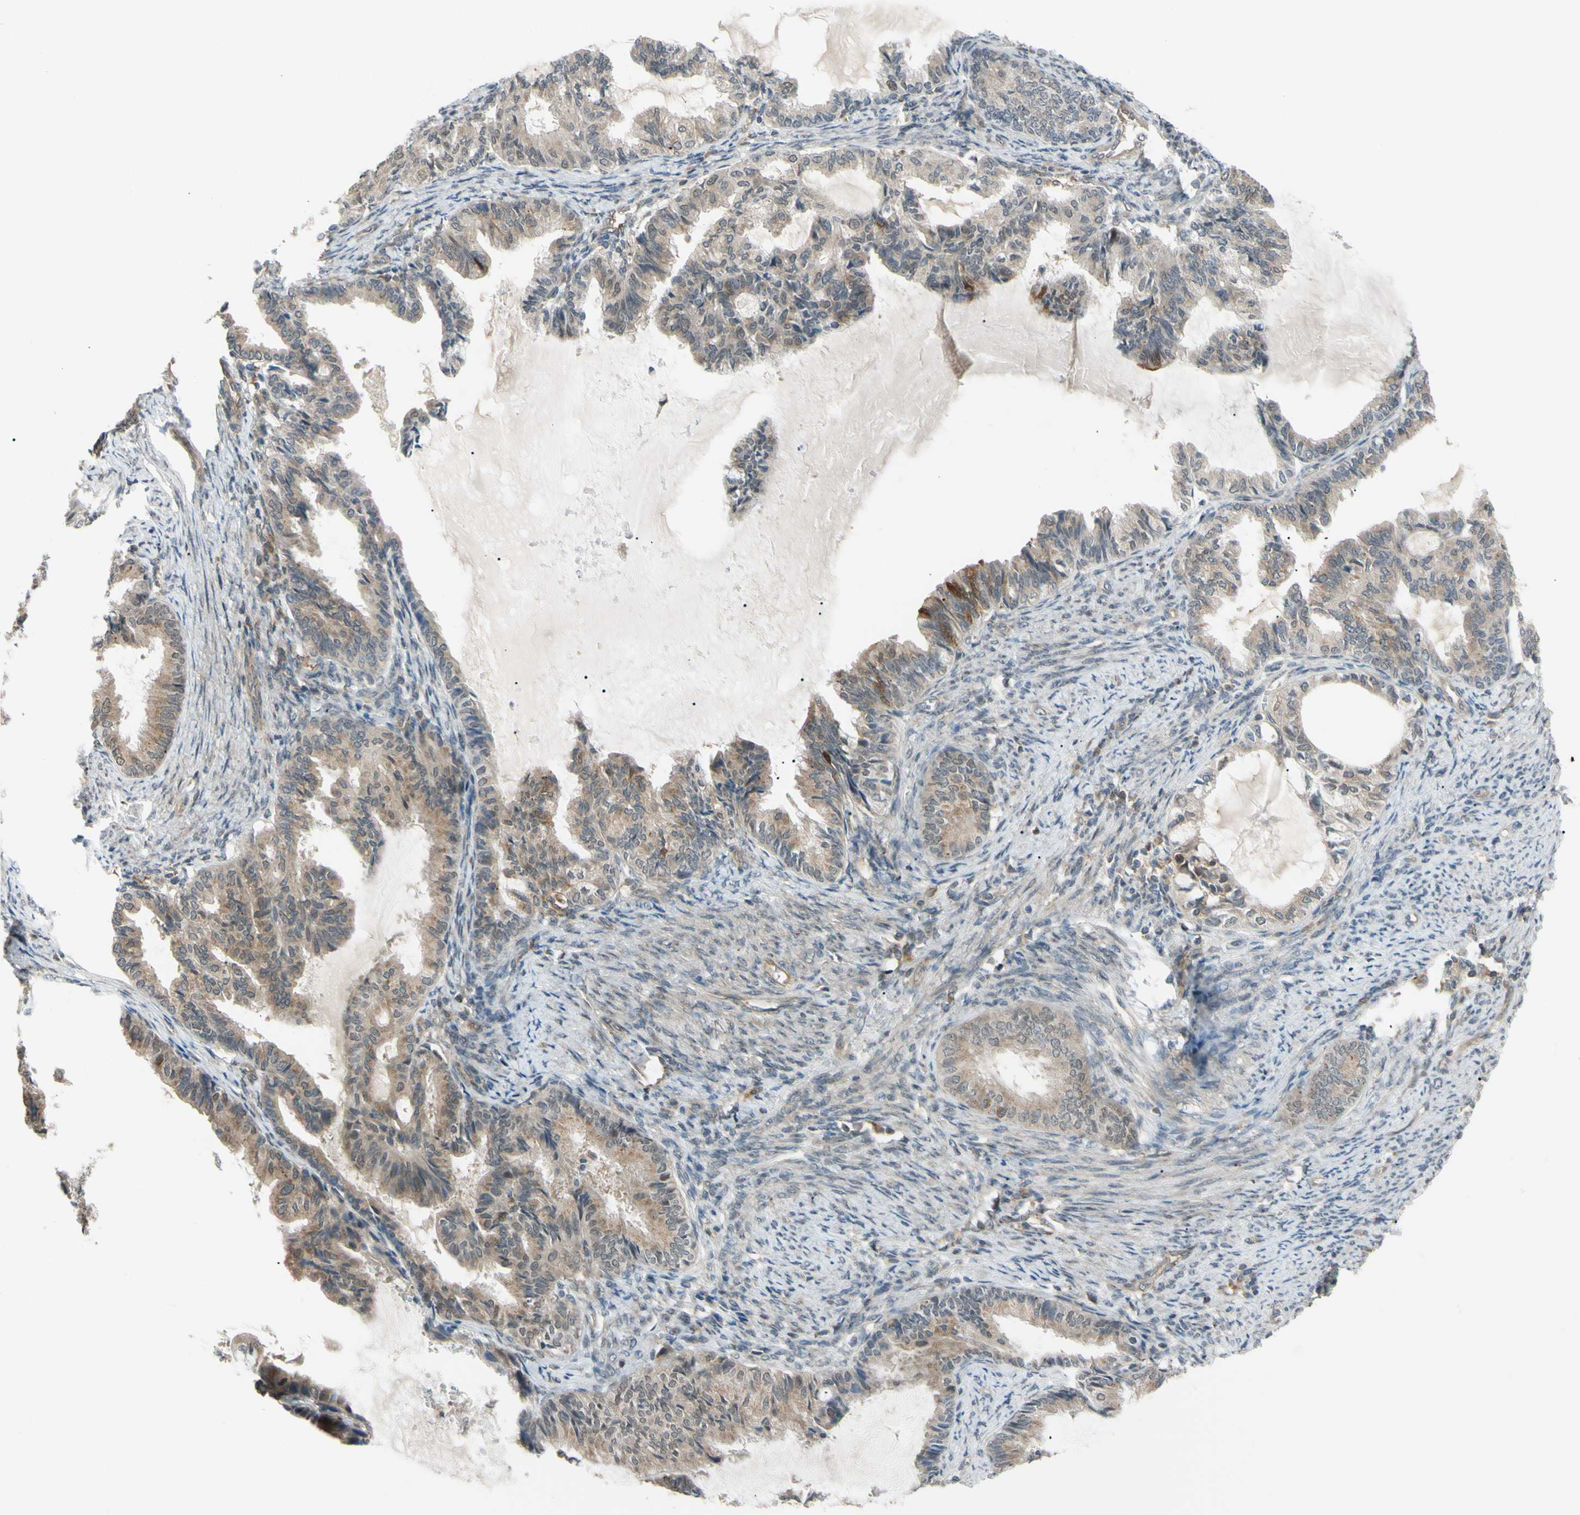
{"staining": {"intensity": "weak", "quantity": "25%-75%", "location": "cytoplasmic/membranous,nuclear"}, "tissue": "endometrial cancer", "cell_type": "Tumor cells", "image_type": "cancer", "snomed": [{"axis": "morphology", "description": "Adenocarcinoma, NOS"}, {"axis": "topography", "description": "Endometrium"}], "caption": "Immunohistochemical staining of endometrial adenocarcinoma exhibits low levels of weak cytoplasmic/membranous and nuclear positivity in approximately 25%-75% of tumor cells.", "gene": "FLII", "patient": {"sex": "female", "age": 86}}